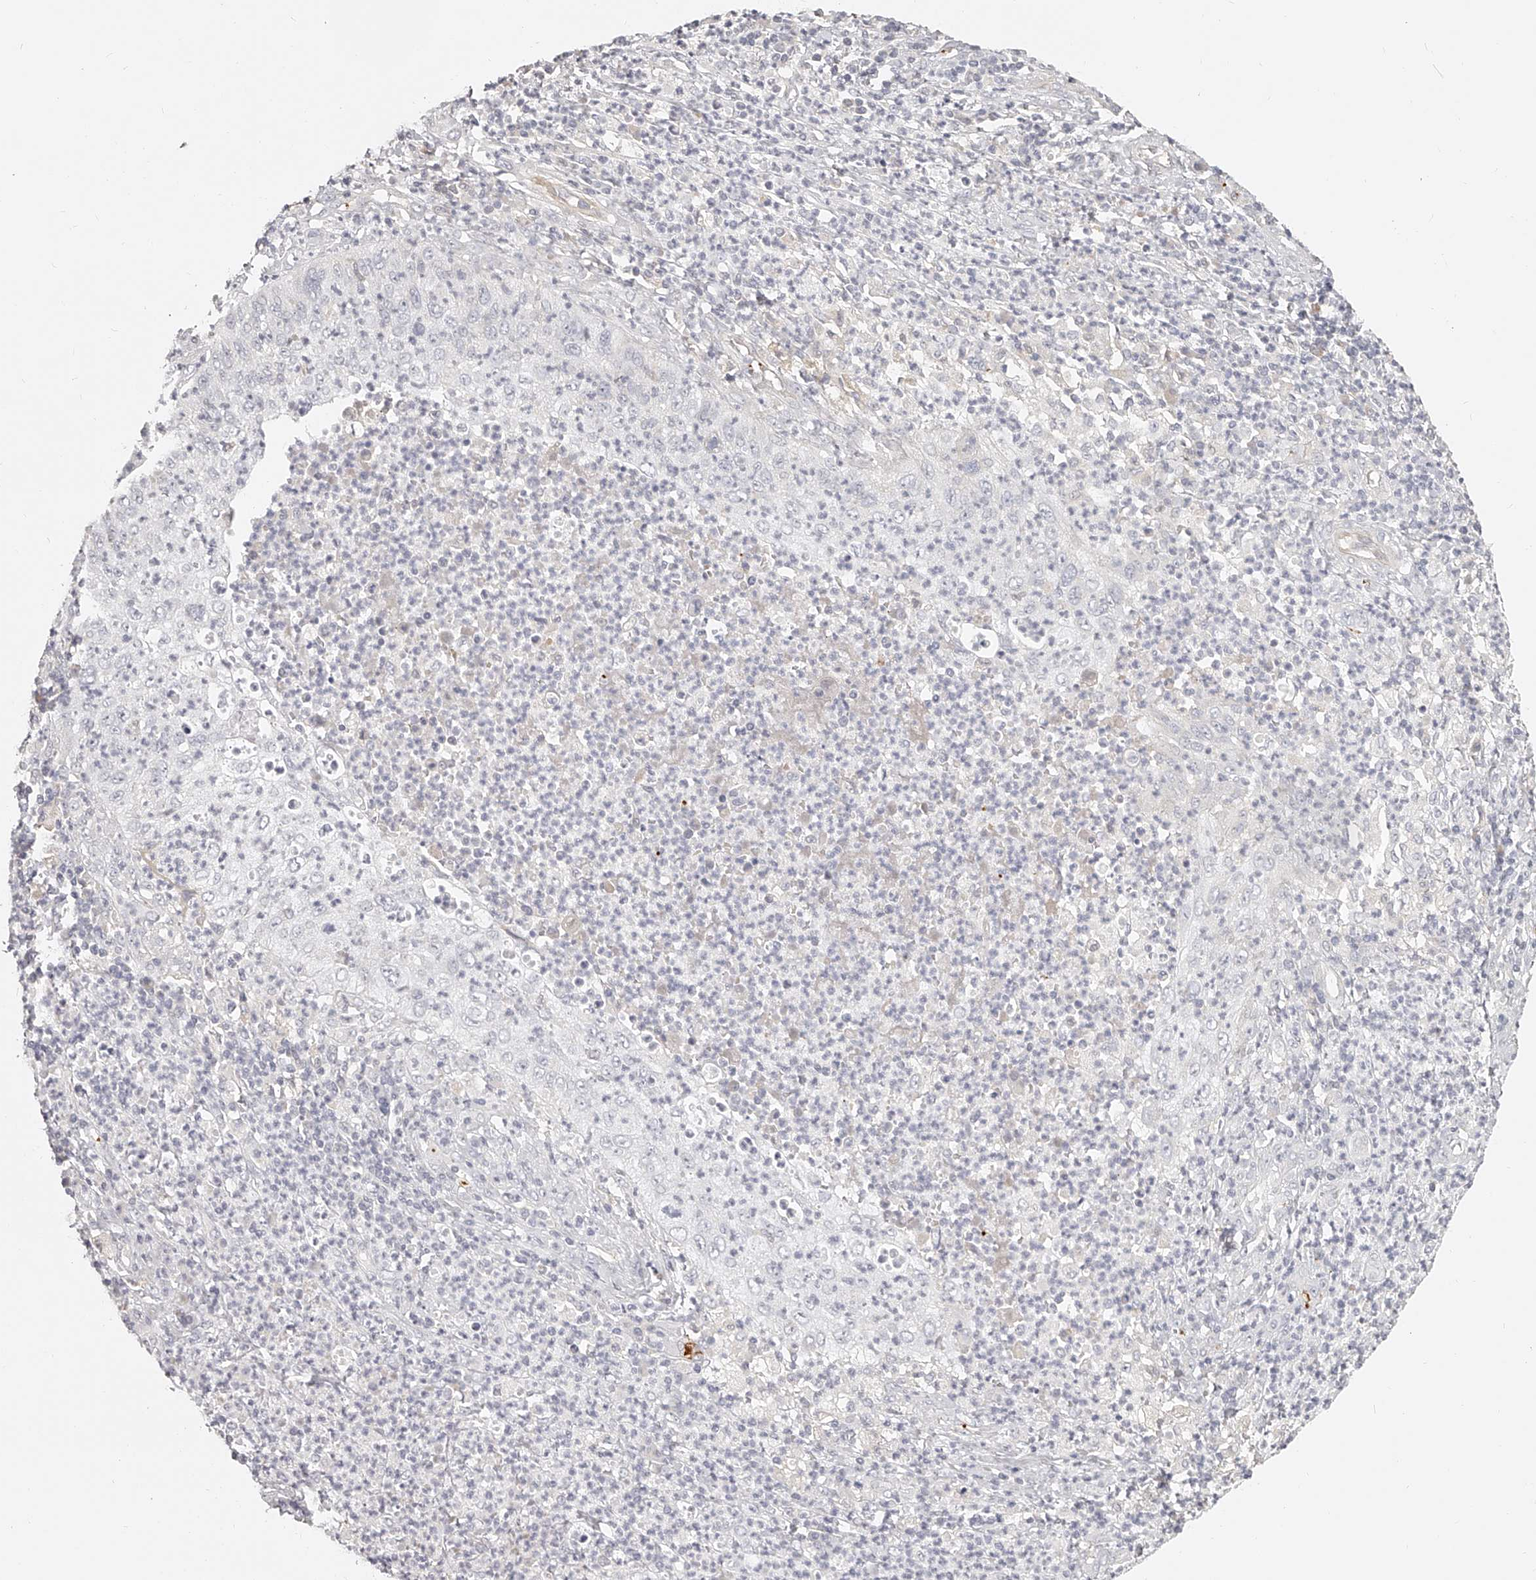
{"staining": {"intensity": "negative", "quantity": "none", "location": "none"}, "tissue": "cervical cancer", "cell_type": "Tumor cells", "image_type": "cancer", "snomed": [{"axis": "morphology", "description": "Squamous cell carcinoma, NOS"}, {"axis": "topography", "description": "Cervix"}], "caption": "Immunohistochemistry (IHC) micrograph of squamous cell carcinoma (cervical) stained for a protein (brown), which shows no positivity in tumor cells.", "gene": "ITGB3", "patient": {"sex": "female", "age": 30}}